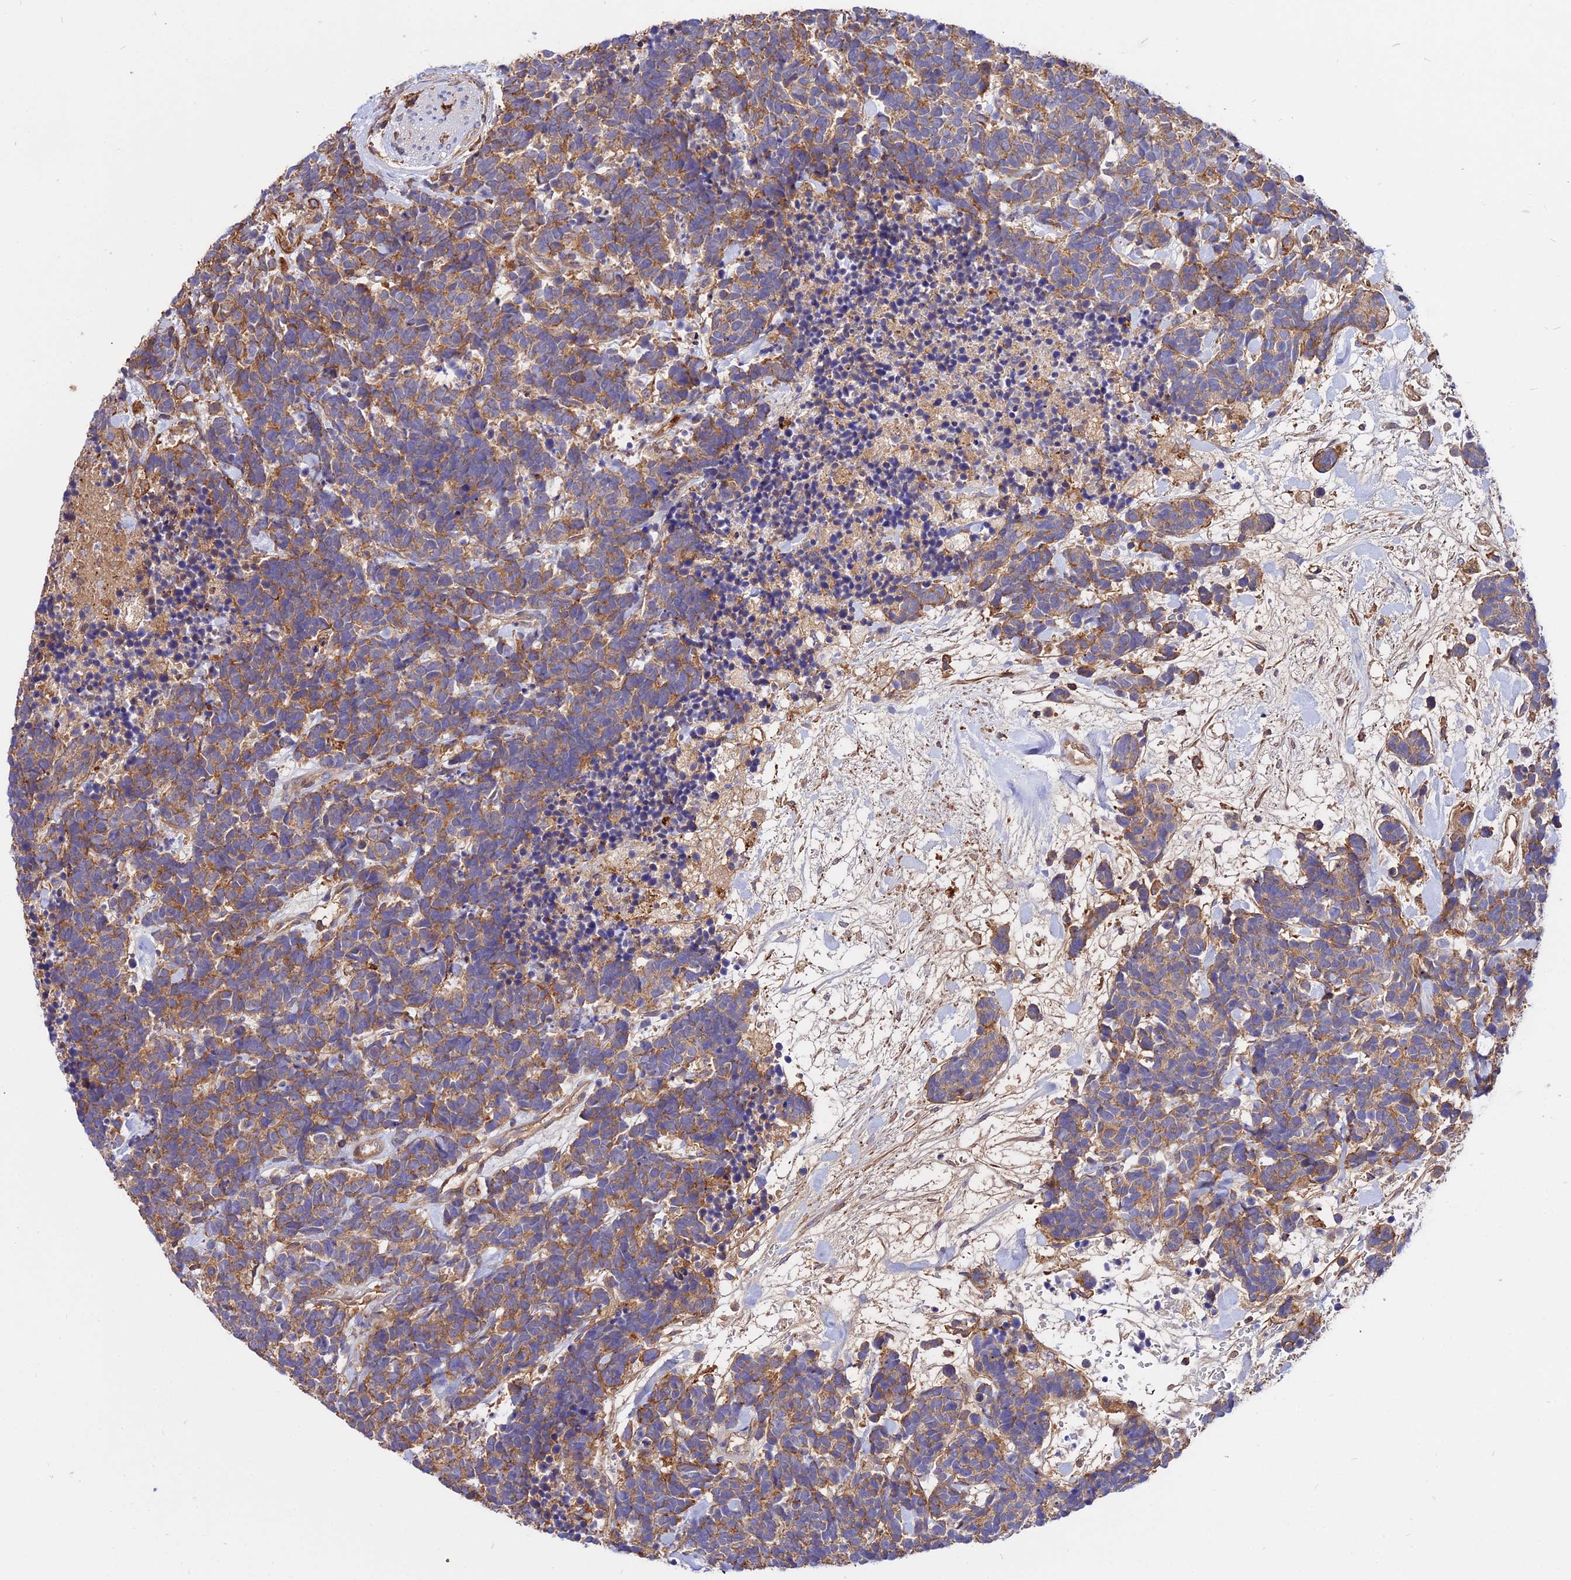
{"staining": {"intensity": "moderate", "quantity": "25%-75%", "location": "cytoplasmic/membranous"}, "tissue": "carcinoid", "cell_type": "Tumor cells", "image_type": "cancer", "snomed": [{"axis": "morphology", "description": "Carcinoma, NOS"}, {"axis": "morphology", "description": "Carcinoid, malignant, NOS"}, {"axis": "topography", "description": "Prostate"}], "caption": "Moderate cytoplasmic/membranous staining for a protein is seen in approximately 25%-75% of tumor cells of malignant carcinoid using immunohistochemistry (IHC).", "gene": "PYM1", "patient": {"sex": "male", "age": 57}}